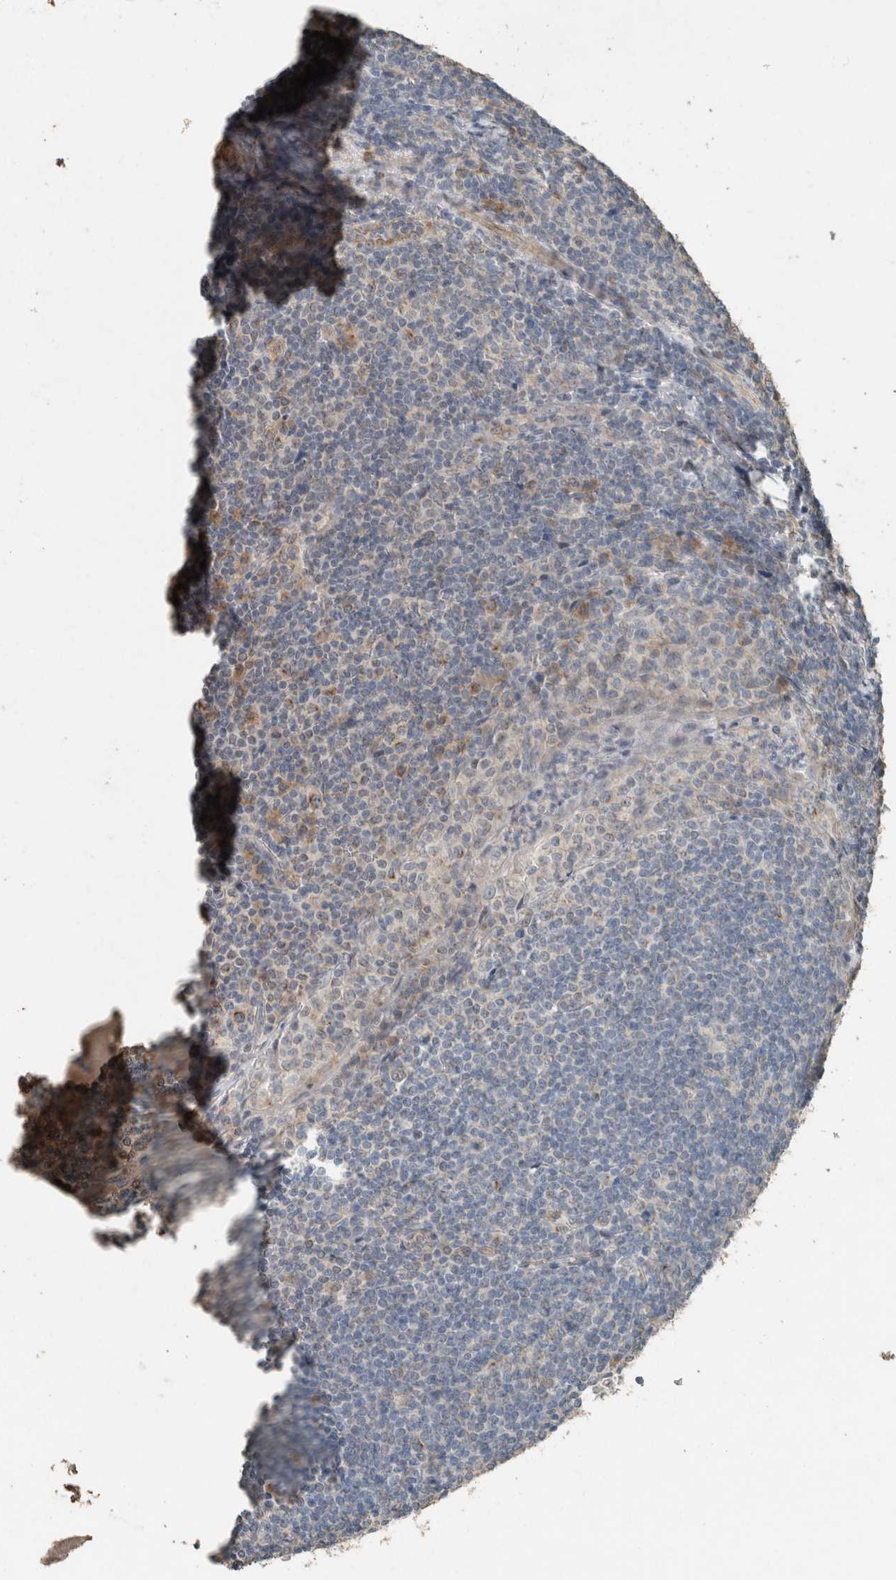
{"staining": {"intensity": "weak", "quantity": "<25%", "location": "cytoplasmic/membranous"}, "tissue": "tonsil", "cell_type": "Germinal center cells", "image_type": "normal", "snomed": [{"axis": "morphology", "description": "Normal tissue, NOS"}, {"axis": "topography", "description": "Tonsil"}], "caption": "DAB (3,3'-diaminobenzidine) immunohistochemical staining of unremarkable tonsil demonstrates no significant expression in germinal center cells.", "gene": "ACVR2B", "patient": {"sex": "male", "age": 37}}